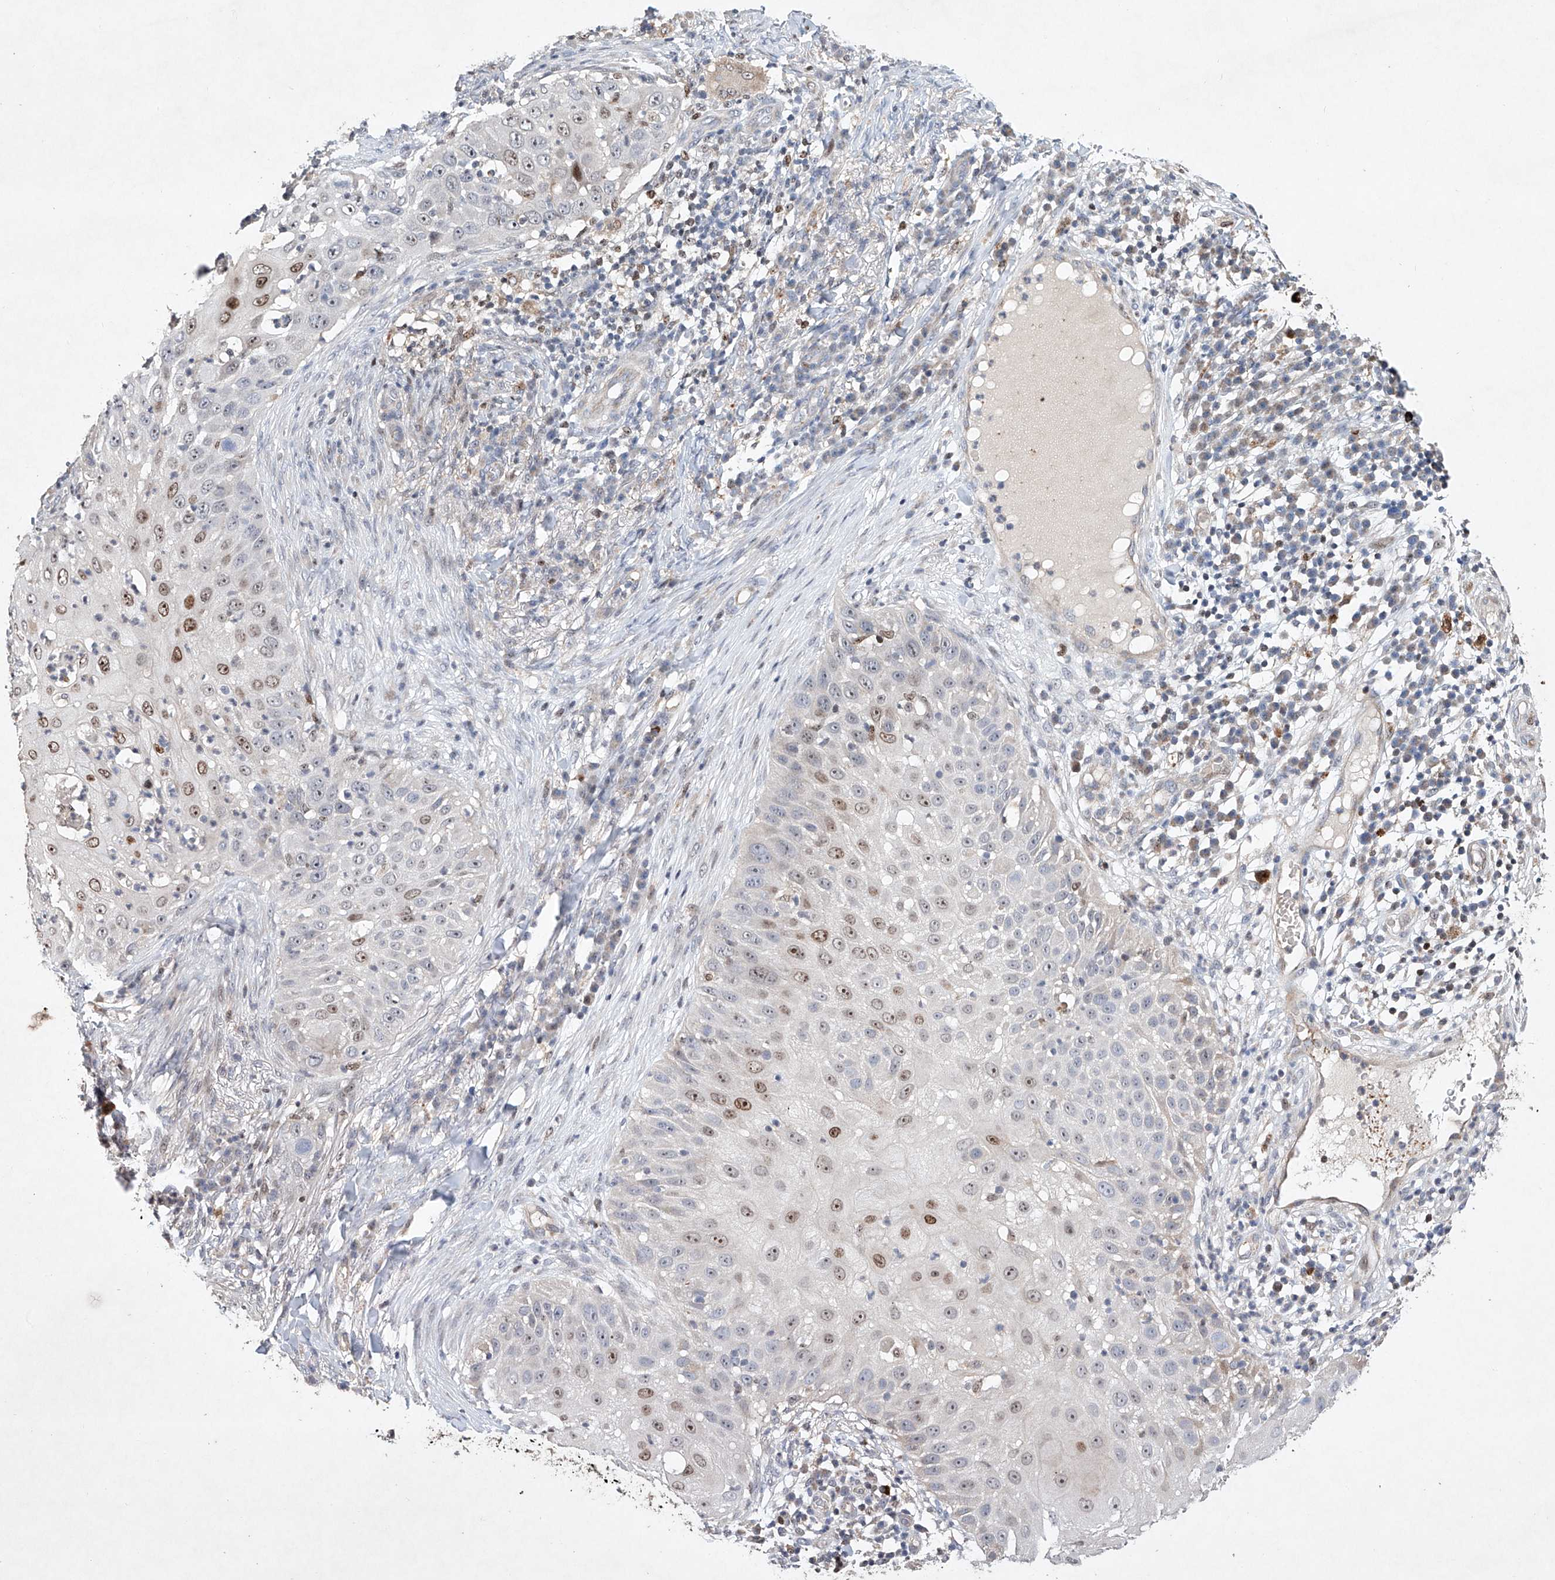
{"staining": {"intensity": "moderate", "quantity": "25%-75%", "location": "nuclear"}, "tissue": "skin cancer", "cell_type": "Tumor cells", "image_type": "cancer", "snomed": [{"axis": "morphology", "description": "Squamous cell carcinoma, NOS"}, {"axis": "topography", "description": "Skin"}], "caption": "The immunohistochemical stain shows moderate nuclear positivity in tumor cells of skin cancer (squamous cell carcinoma) tissue.", "gene": "AFG1L", "patient": {"sex": "female", "age": 44}}